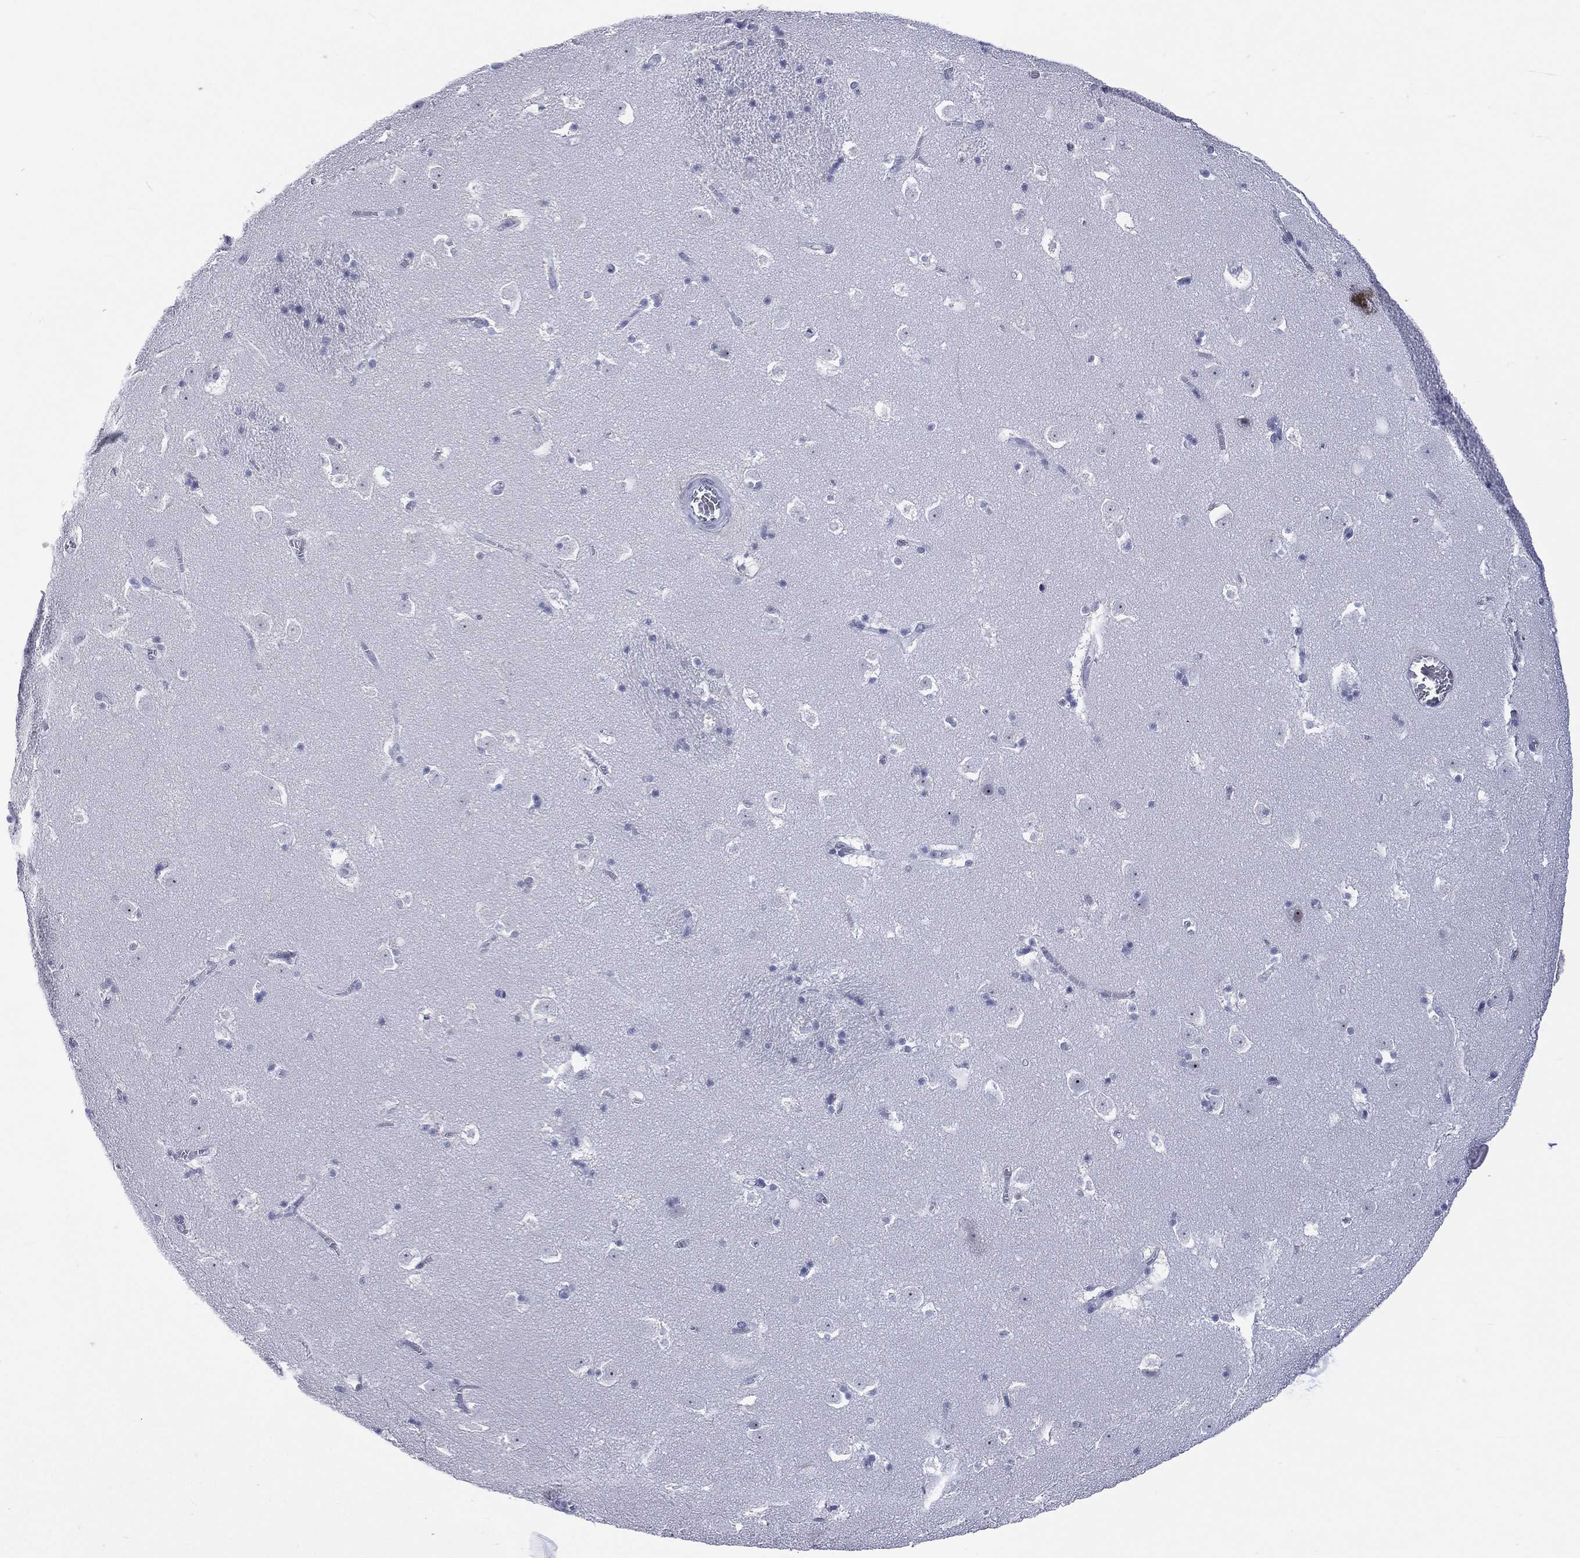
{"staining": {"intensity": "negative", "quantity": "none", "location": "none"}, "tissue": "caudate", "cell_type": "Glial cells", "image_type": "normal", "snomed": [{"axis": "morphology", "description": "Normal tissue, NOS"}, {"axis": "topography", "description": "Lateral ventricle wall"}], "caption": "Caudate was stained to show a protein in brown. There is no significant staining in glial cells. (Stains: DAB immunohistochemistry with hematoxylin counter stain, Microscopy: brightfield microscopy at high magnification).", "gene": "SSX1", "patient": {"sex": "female", "age": 42}}